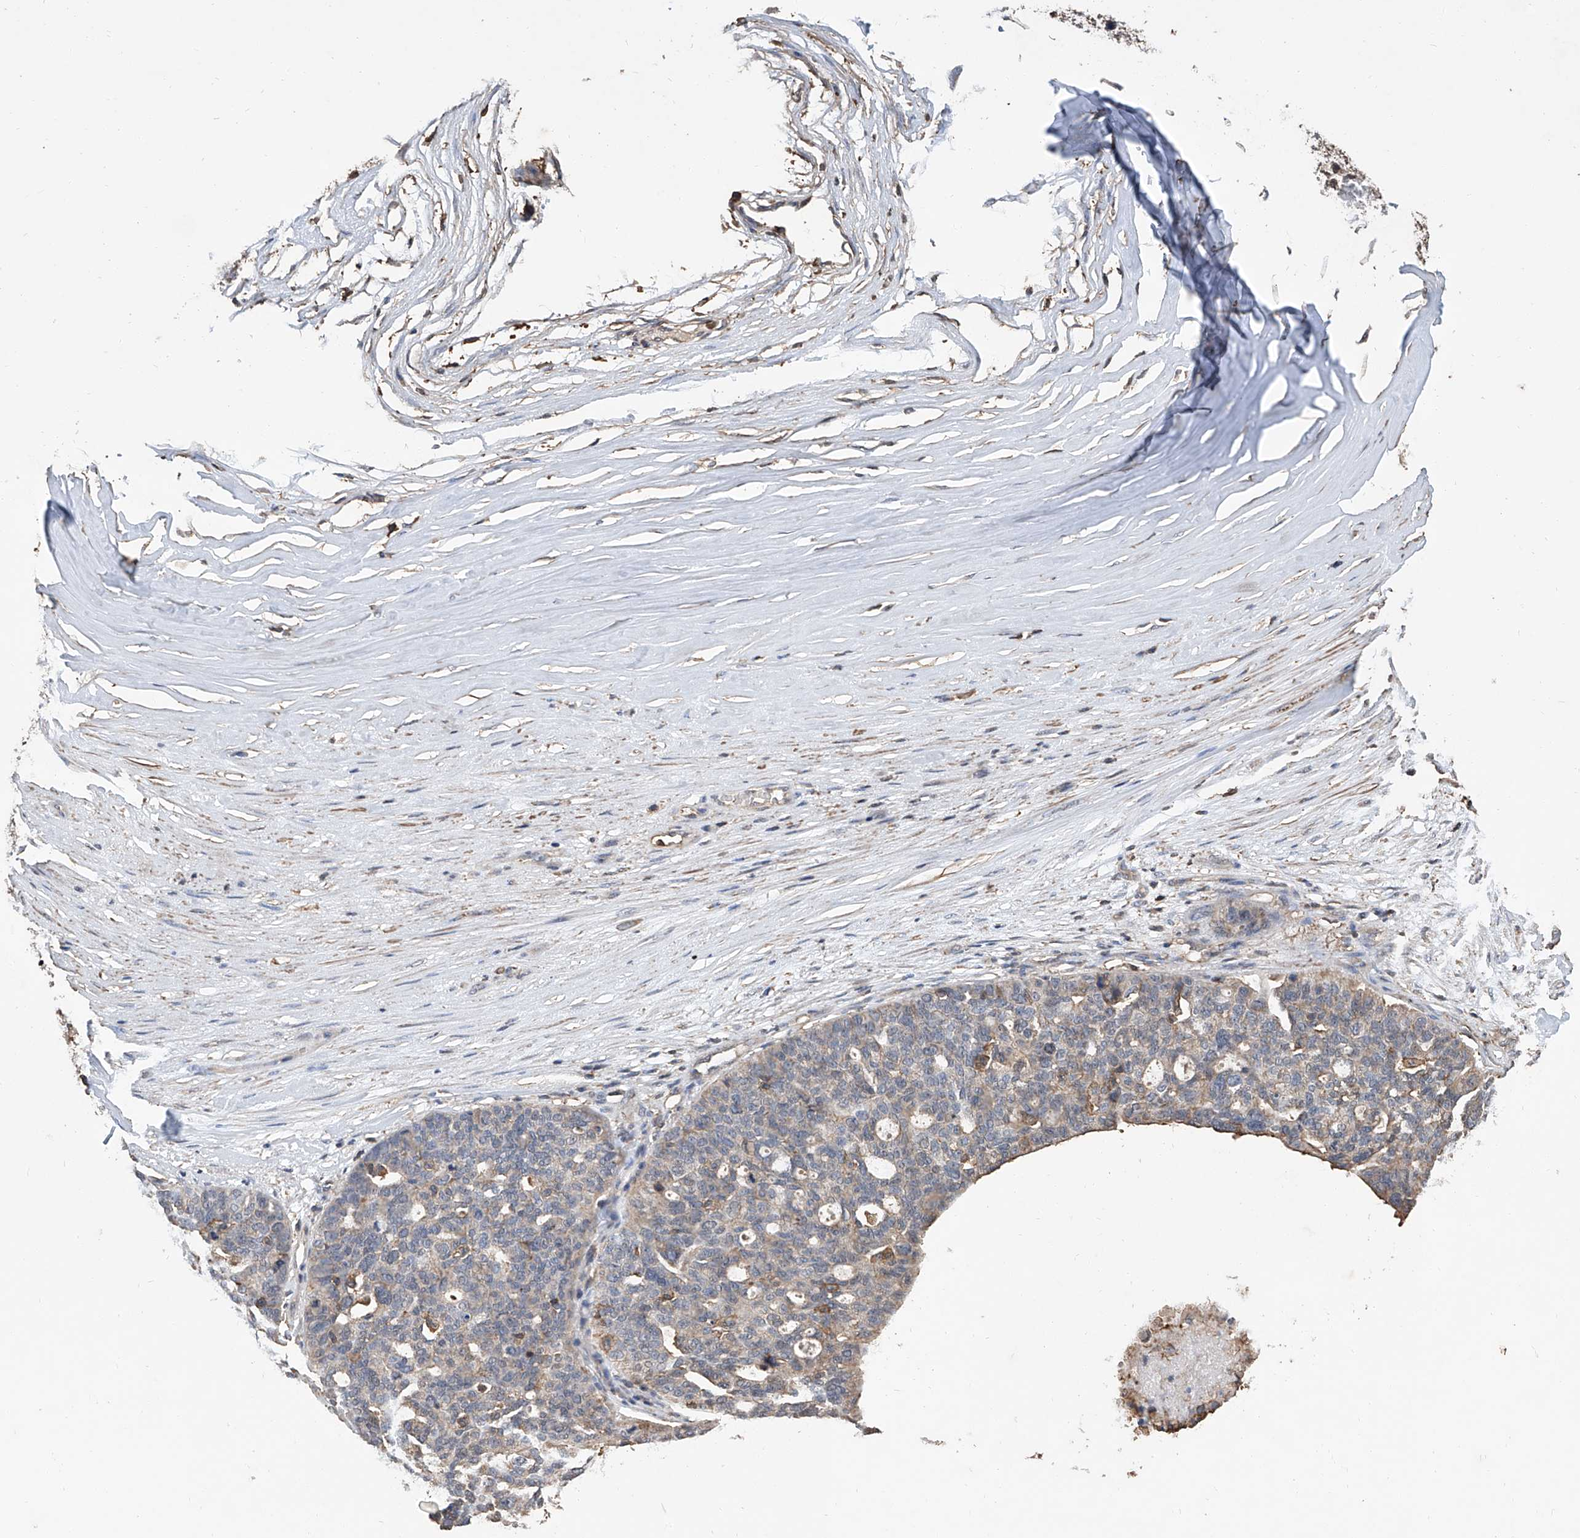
{"staining": {"intensity": "negative", "quantity": "none", "location": "none"}, "tissue": "ovarian cancer", "cell_type": "Tumor cells", "image_type": "cancer", "snomed": [{"axis": "morphology", "description": "Cystadenocarcinoma, serous, NOS"}, {"axis": "topography", "description": "Ovary"}], "caption": "DAB (3,3'-diaminobenzidine) immunohistochemical staining of ovarian serous cystadenocarcinoma demonstrates no significant staining in tumor cells. (Brightfield microscopy of DAB (3,3'-diaminobenzidine) immunohistochemistry at high magnification).", "gene": "GPT", "patient": {"sex": "female", "age": 59}}